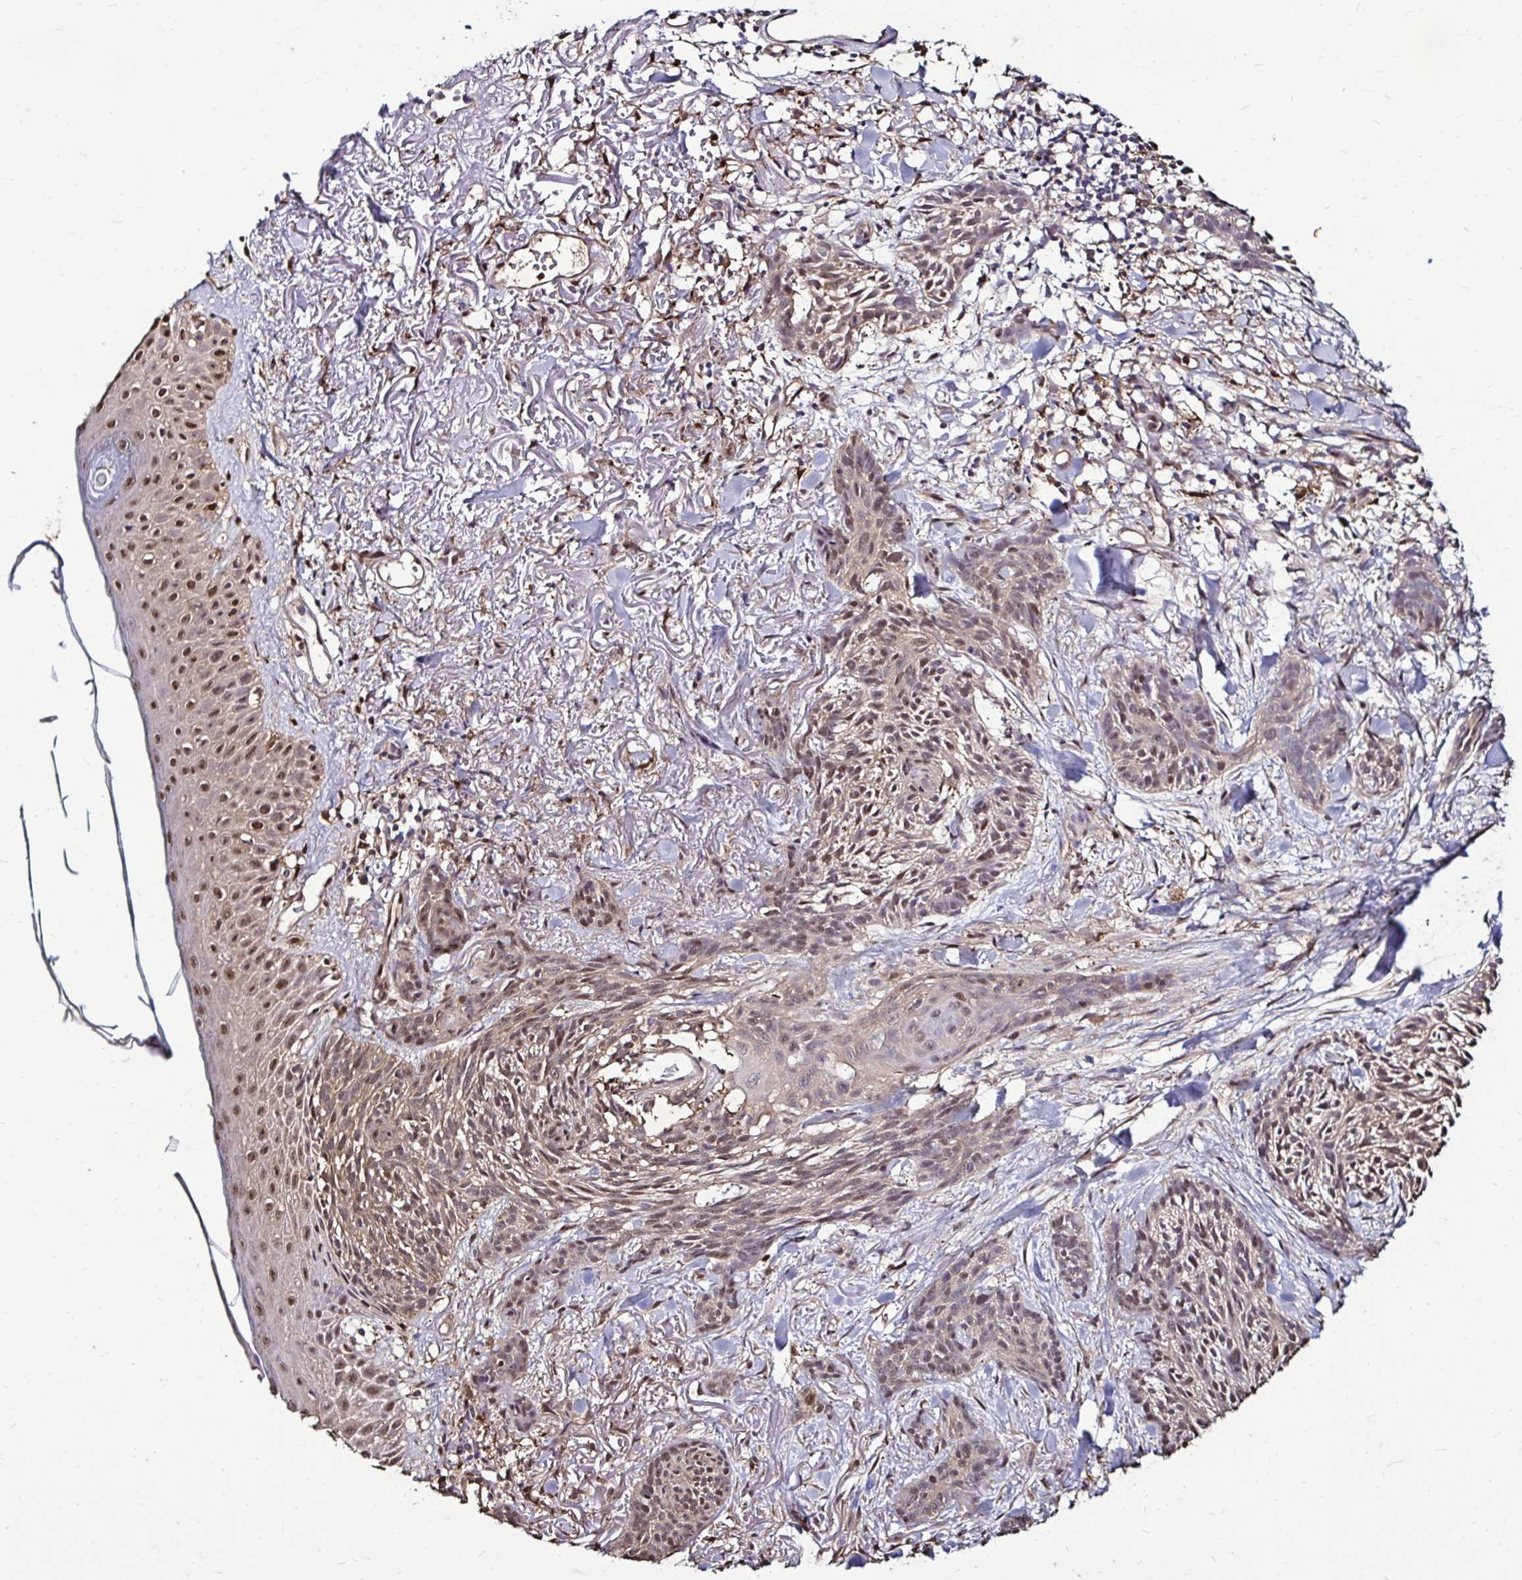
{"staining": {"intensity": "weak", "quantity": "25%-75%", "location": "cytoplasmic/membranous,nuclear"}, "tissue": "skin cancer", "cell_type": "Tumor cells", "image_type": "cancer", "snomed": [{"axis": "morphology", "description": "Basal cell carcinoma"}, {"axis": "topography", "description": "Skin"}], "caption": "Protein staining of skin cancer tissue displays weak cytoplasmic/membranous and nuclear expression in approximately 25%-75% of tumor cells.", "gene": "IDH1", "patient": {"sex": "female", "age": 78}}